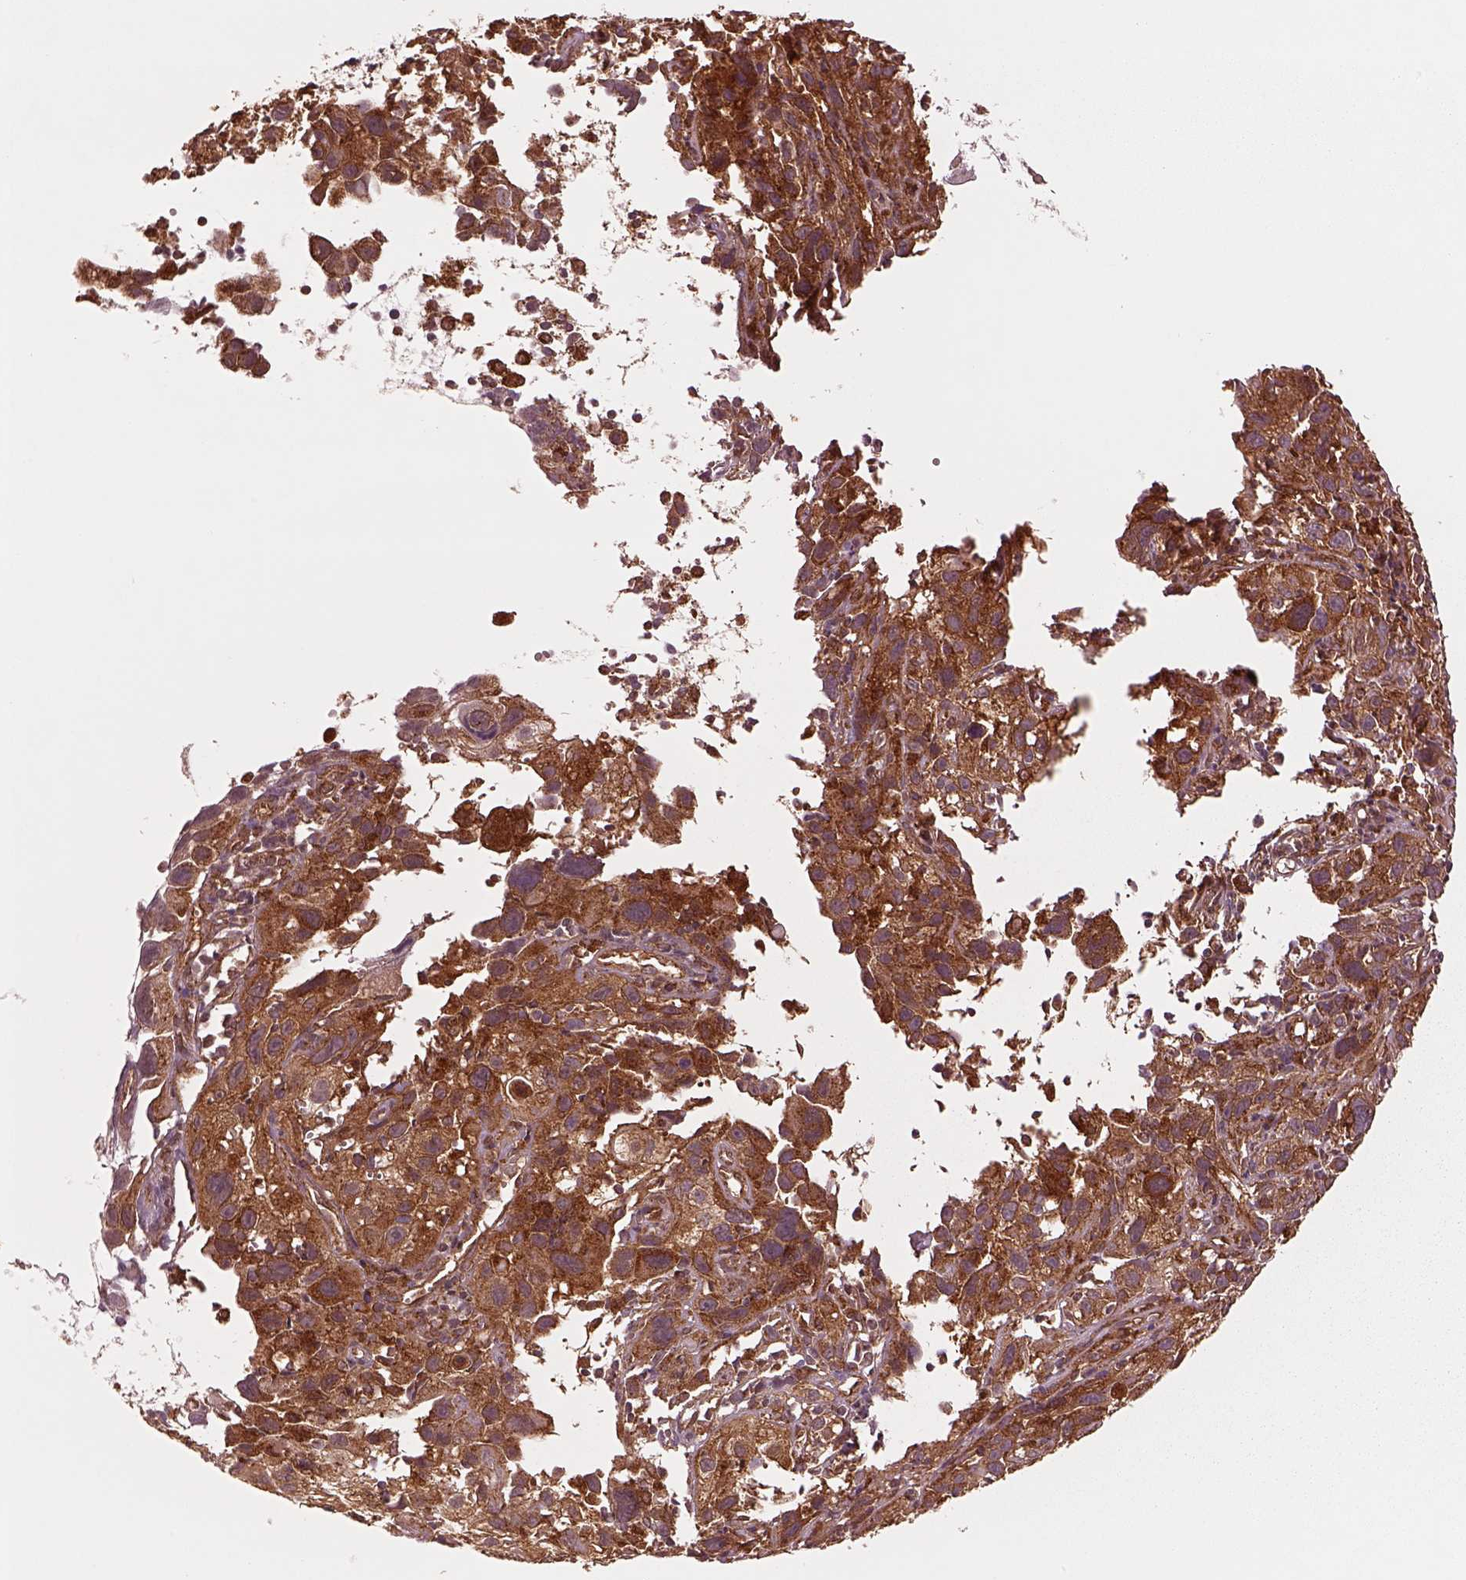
{"staining": {"intensity": "strong", "quantity": ">75%", "location": "cytoplasmic/membranous"}, "tissue": "cervical cancer", "cell_type": "Tumor cells", "image_type": "cancer", "snomed": [{"axis": "morphology", "description": "Squamous cell carcinoma, NOS"}, {"axis": "topography", "description": "Cervix"}], "caption": "Immunohistochemistry (IHC) histopathology image of human cervical squamous cell carcinoma stained for a protein (brown), which shows high levels of strong cytoplasmic/membranous staining in about >75% of tumor cells.", "gene": "WASHC2A", "patient": {"sex": "female", "age": 37}}